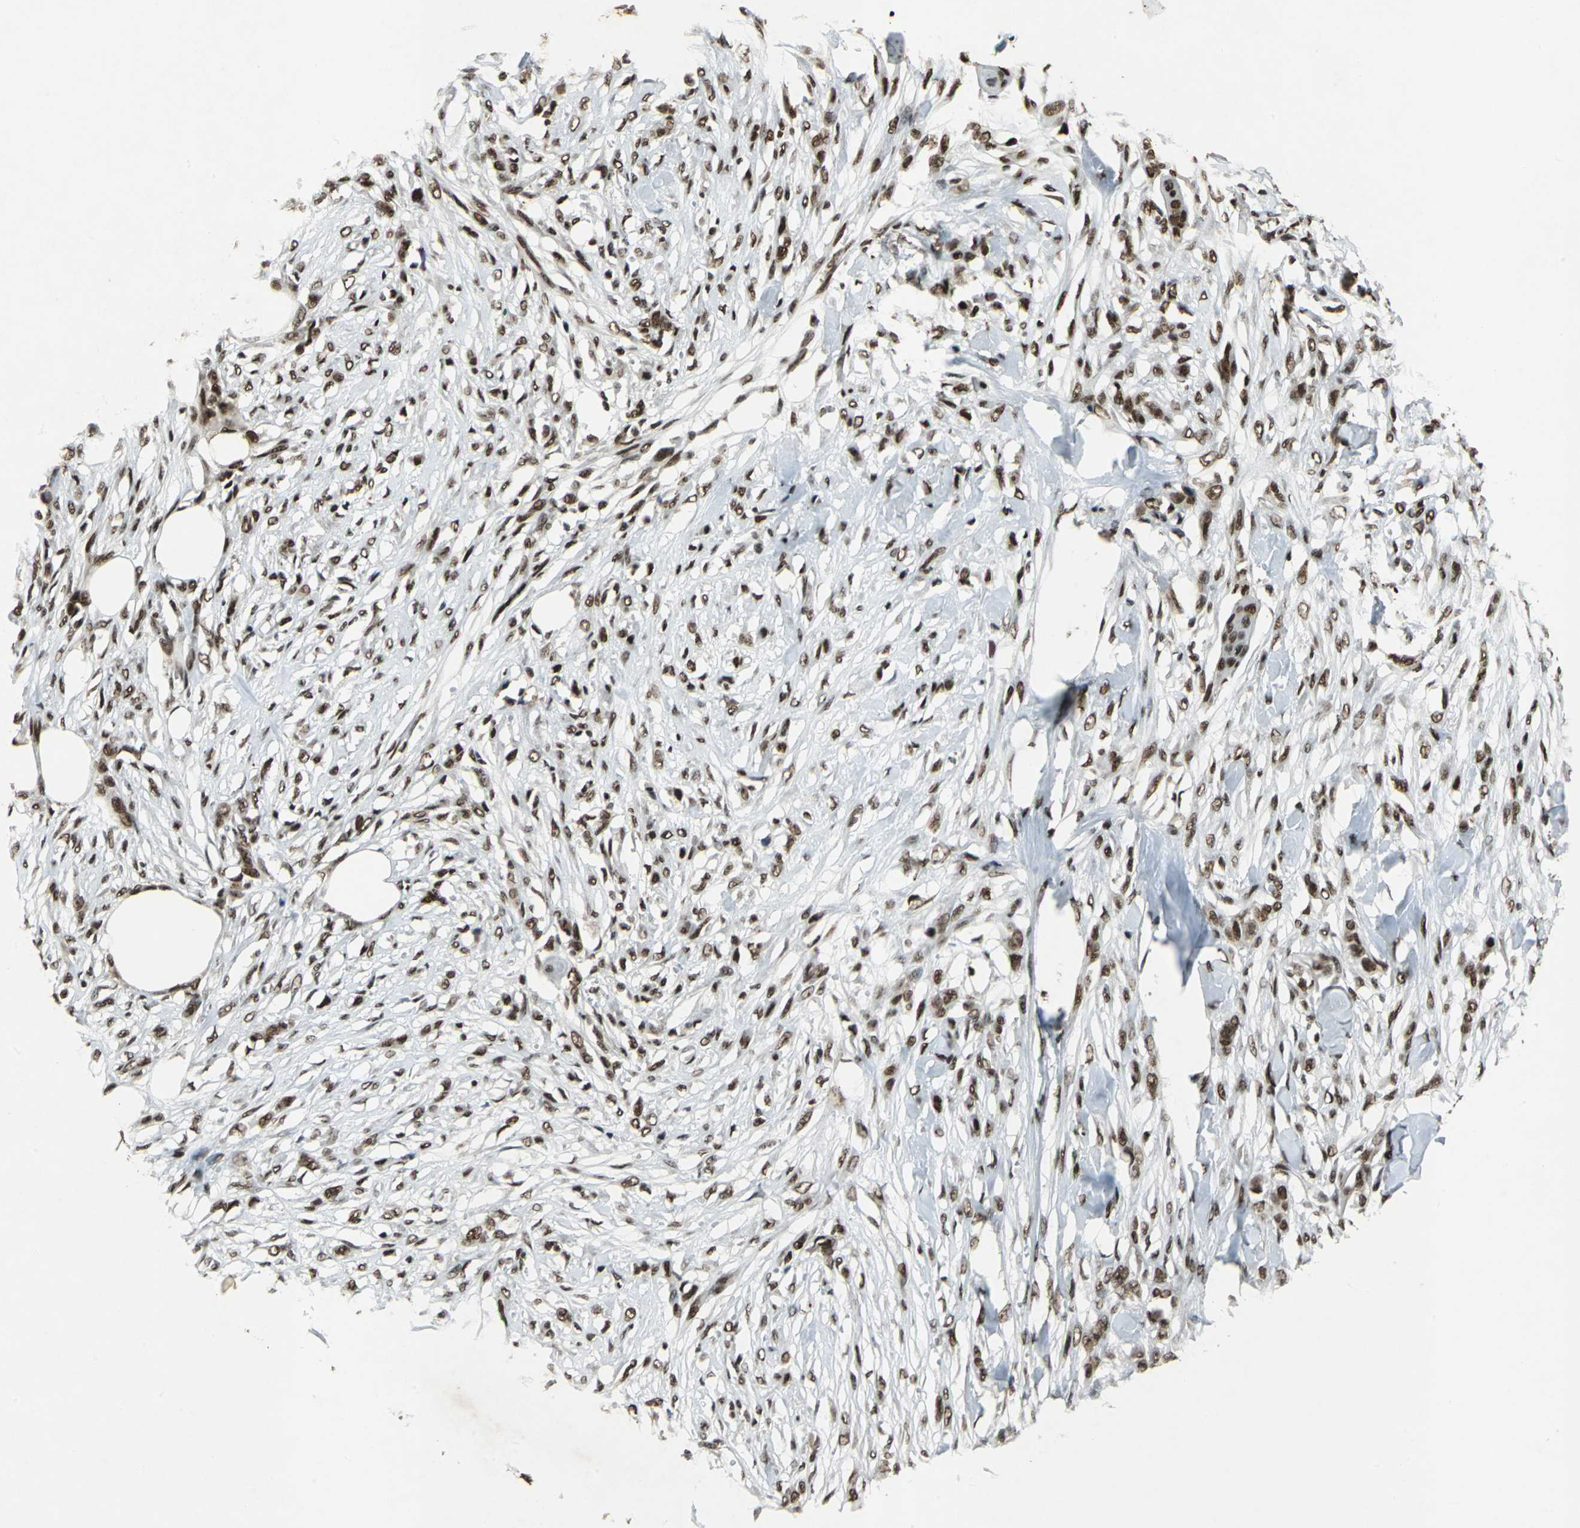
{"staining": {"intensity": "moderate", "quantity": ">75%", "location": "nuclear"}, "tissue": "skin cancer", "cell_type": "Tumor cells", "image_type": "cancer", "snomed": [{"axis": "morphology", "description": "Normal tissue, NOS"}, {"axis": "morphology", "description": "Squamous cell carcinoma, NOS"}, {"axis": "topography", "description": "Skin"}], "caption": "Human skin cancer stained with a brown dye reveals moderate nuclear positive expression in about >75% of tumor cells.", "gene": "MTA2", "patient": {"sex": "female", "age": 59}}